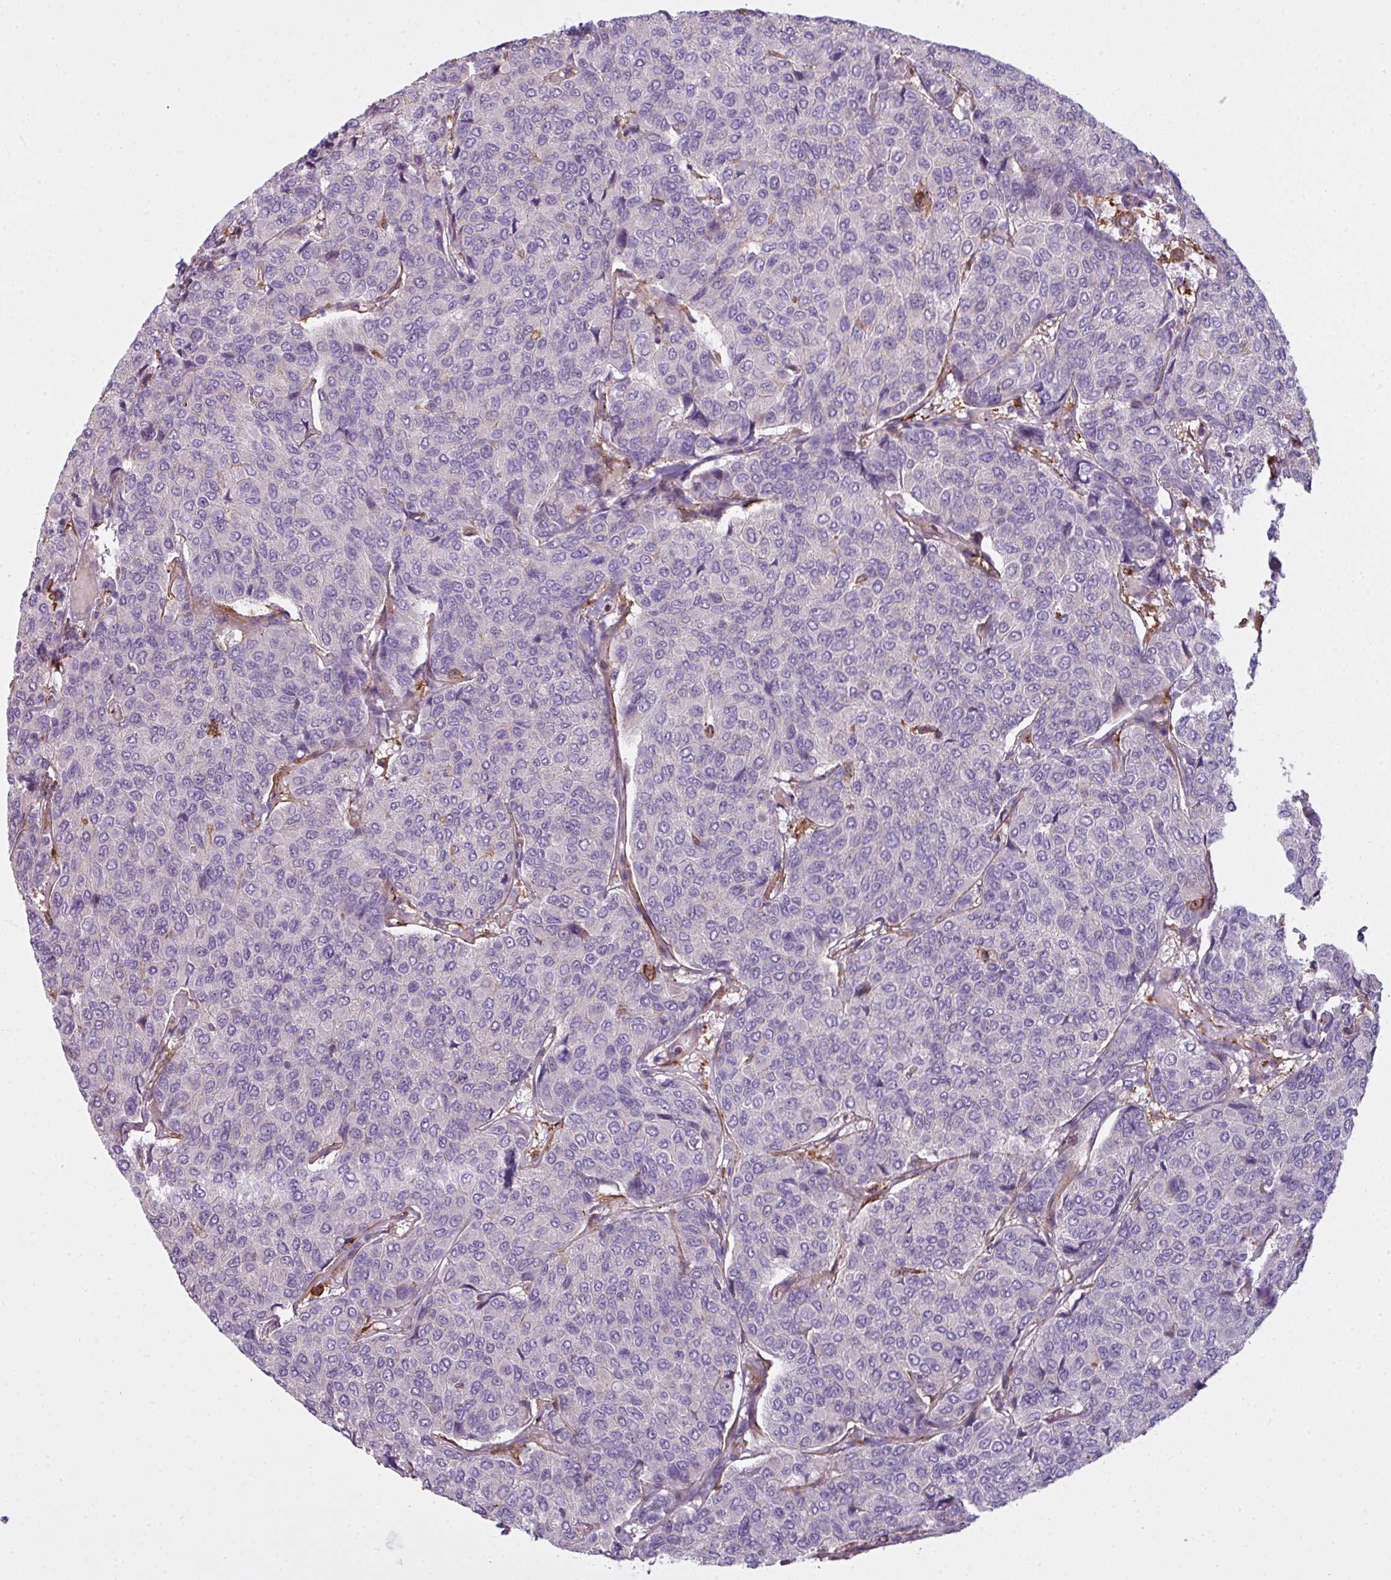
{"staining": {"intensity": "negative", "quantity": "none", "location": "none"}, "tissue": "breast cancer", "cell_type": "Tumor cells", "image_type": "cancer", "snomed": [{"axis": "morphology", "description": "Duct carcinoma"}, {"axis": "topography", "description": "Breast"}], "caption": "High magnification brightfield microscopy of breast cancer (infiltrating ductal carcinoma) stained with DAB (brown) and counterstained with hematoxylin (blue): tumor cells show no significant expression. (DAB (3,3'-diaminobenzidine) immunohistochemistry (IHC) visualized using brightfield microscopy, high magnification).", "gene": "COL8A1", "patient": {"sex": "female", "age": 55}}